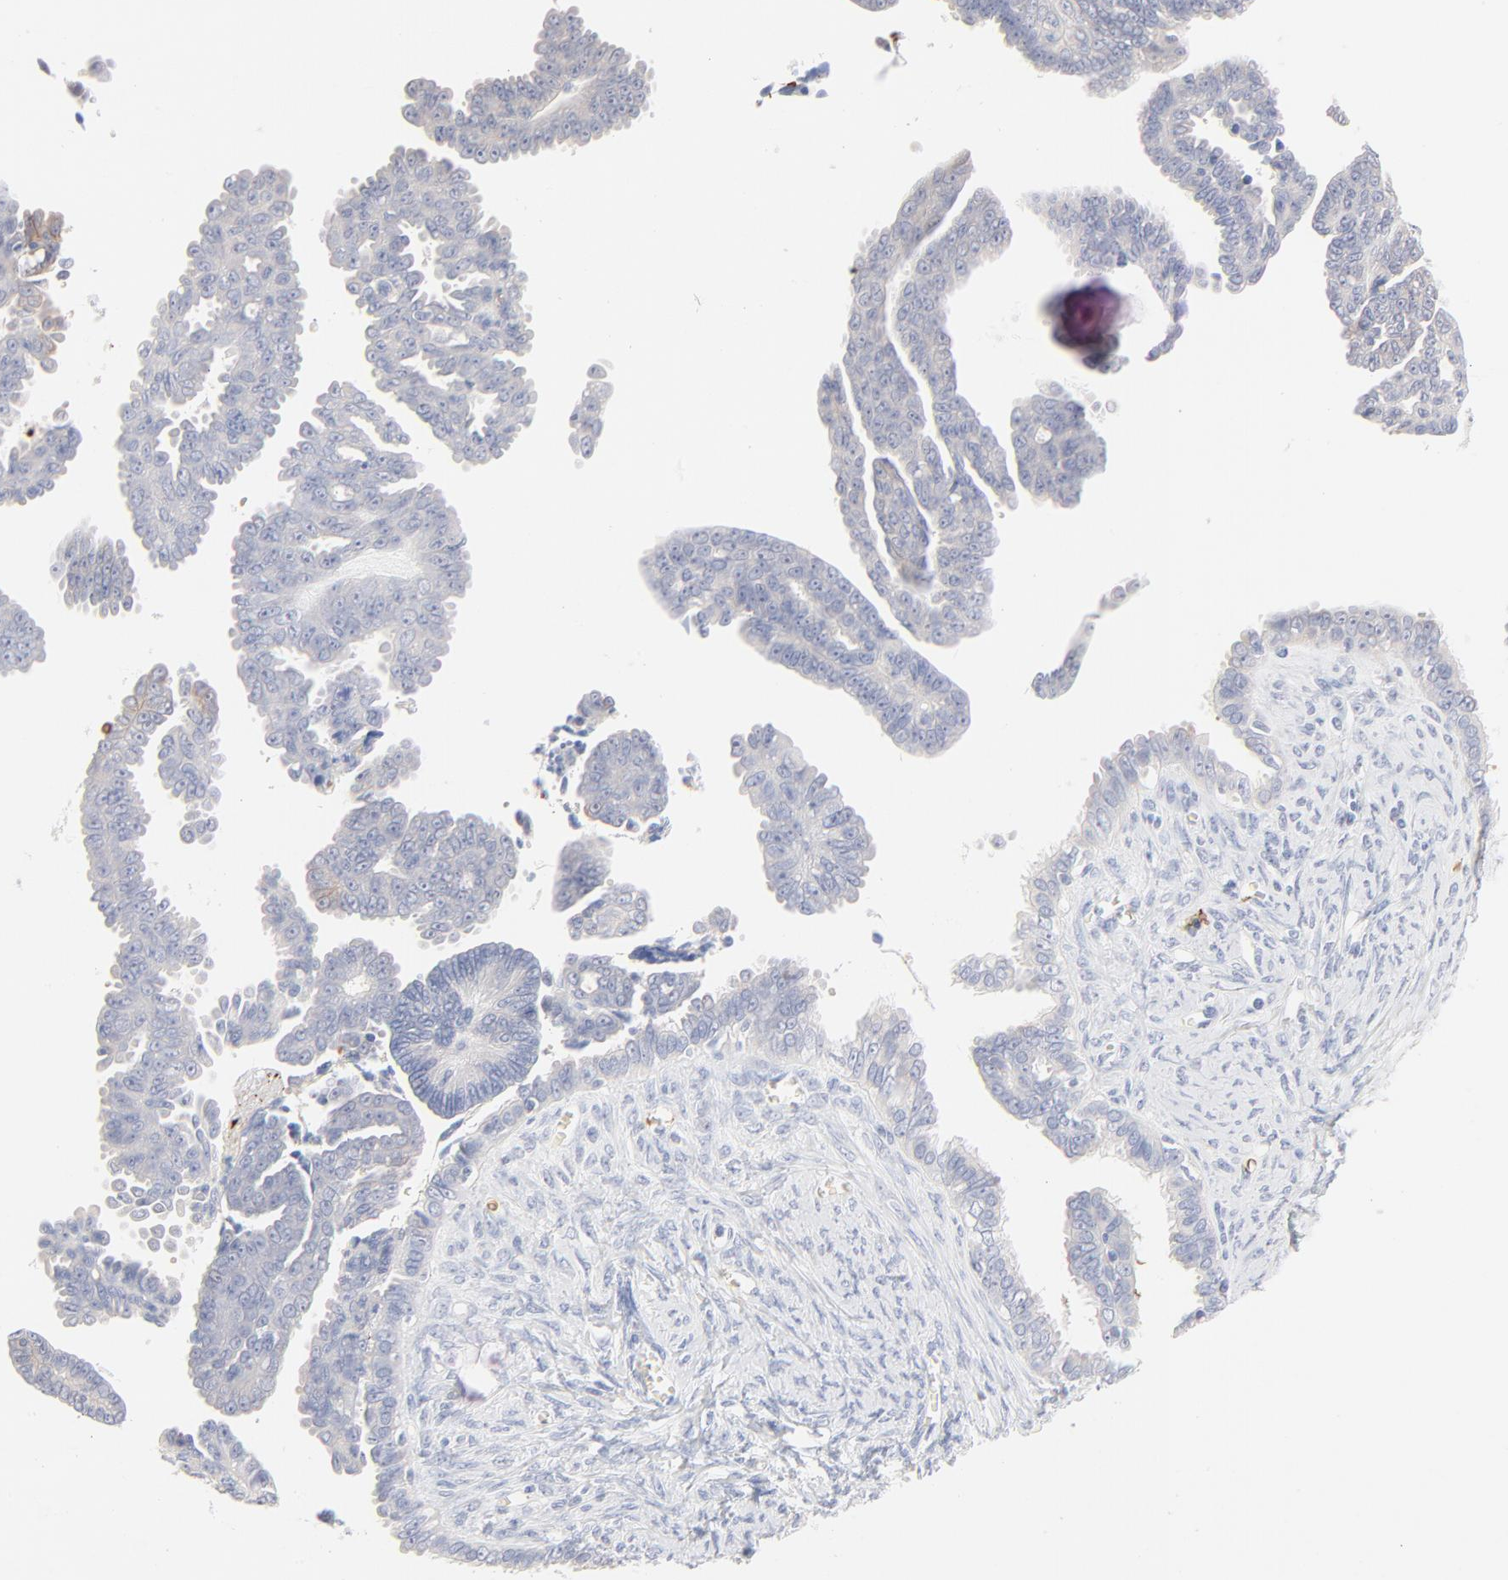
{"staining": {"intensity": "negative", "quantity": "none", "location": "none"}, "tissue": "ovarian cancer", "cell_type": "Tumor cells", "image_type": "cancer", "snomed": [{"axis": "morphology", "description": "Cystadenocarcinoma, serous, NOS"}, {"axis": "topography", "description": "Ovary"}], "caption": "Tumor cells show no significant protein expression in serous cystadenocarcinoma (ovarian).", "gene": "SPTB", "patient": {"sex": "female", "age": 71}}